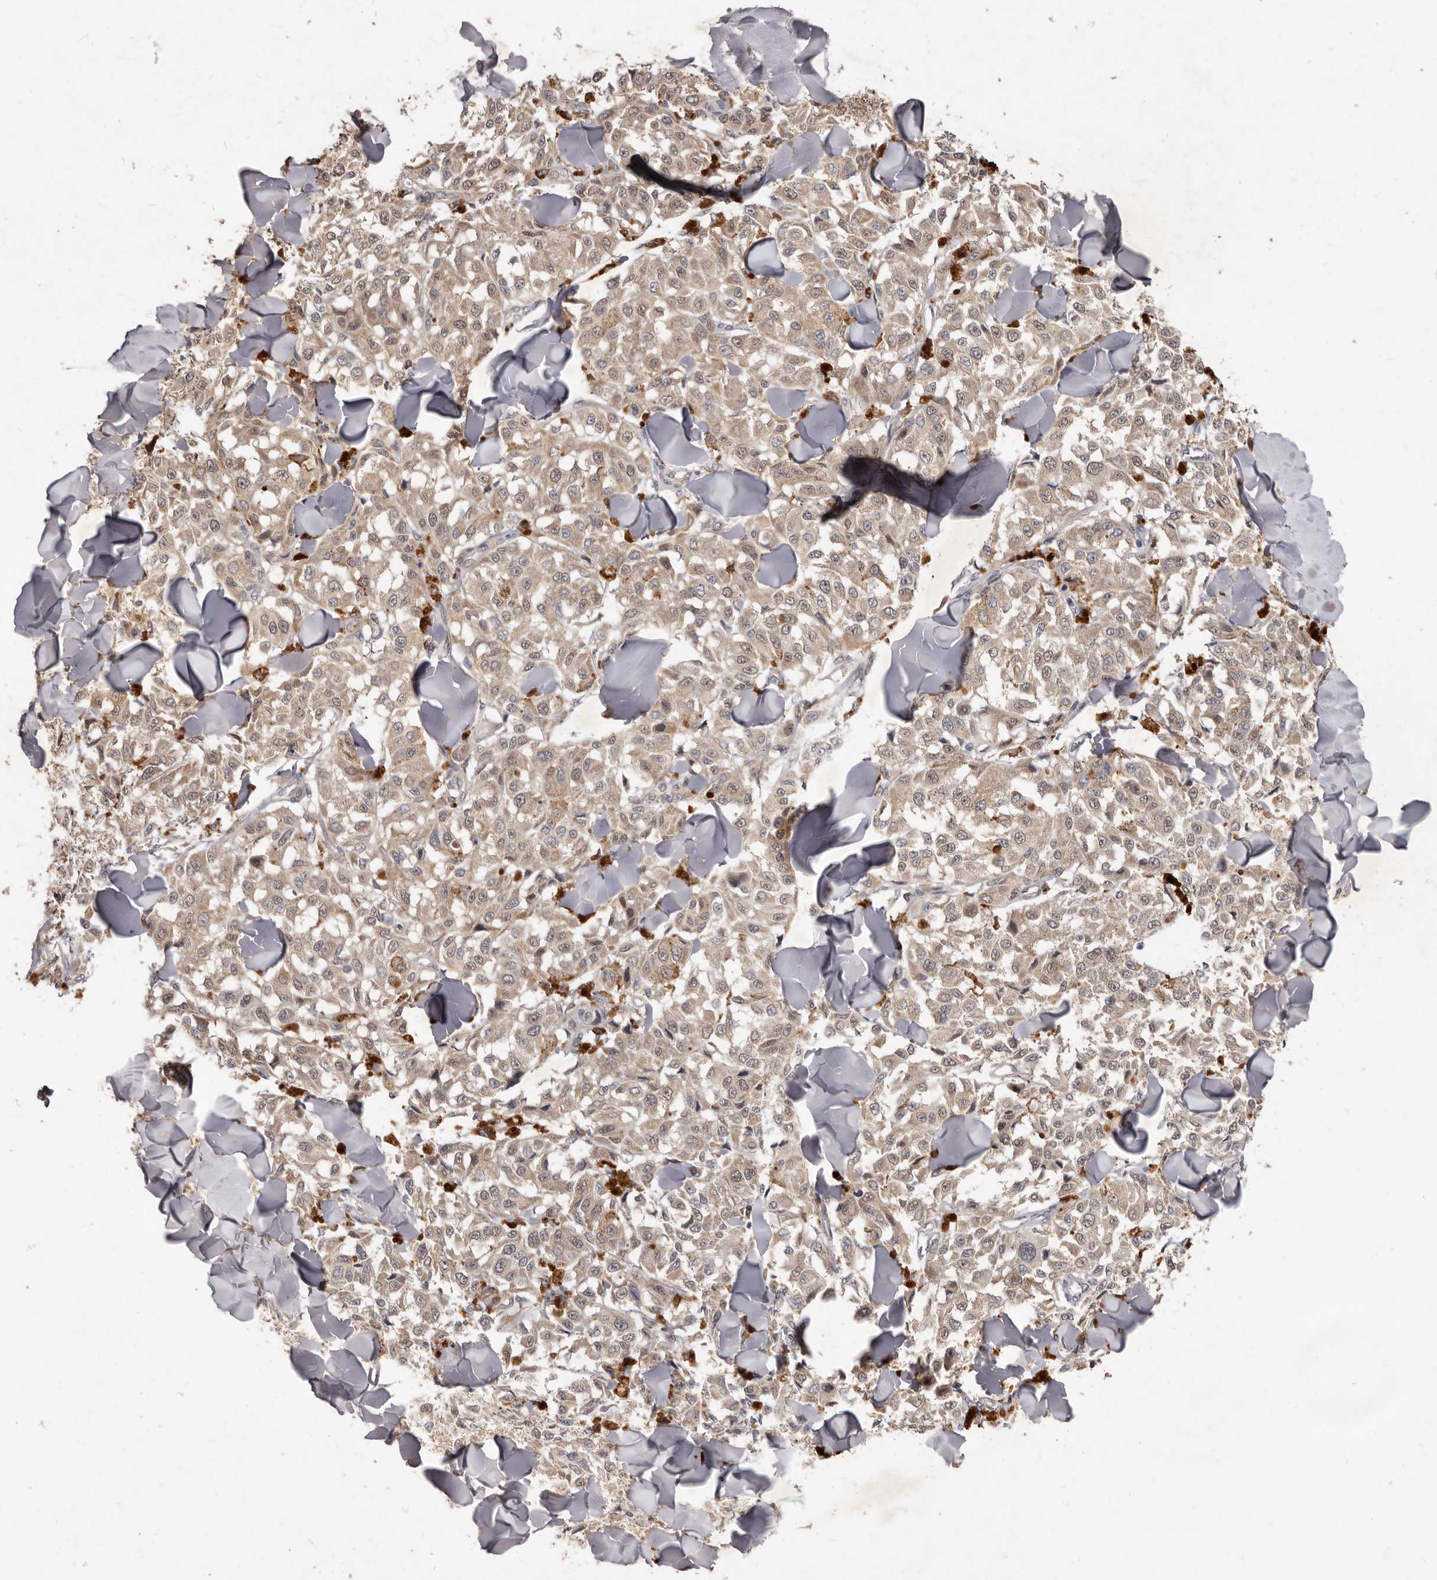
{"staining": {"intensity": "weak", "quantity": ">75%", "location": "cytoplasmic/membranous"}, "tissue": "melanoma", "cell_type": "Tumor cells", "image_type": "cancer", "snomed": [{"axis": "morphology", "description": "Malignant melanoma, NOS"}, {"axis": "topography", "description": "Skin"}], "caption": "Melanoma stained with a protein marker demonstrates weak staining in tumor cells.", "gene": "ACLY", "patient": {"sex": "female", "age": 64}}